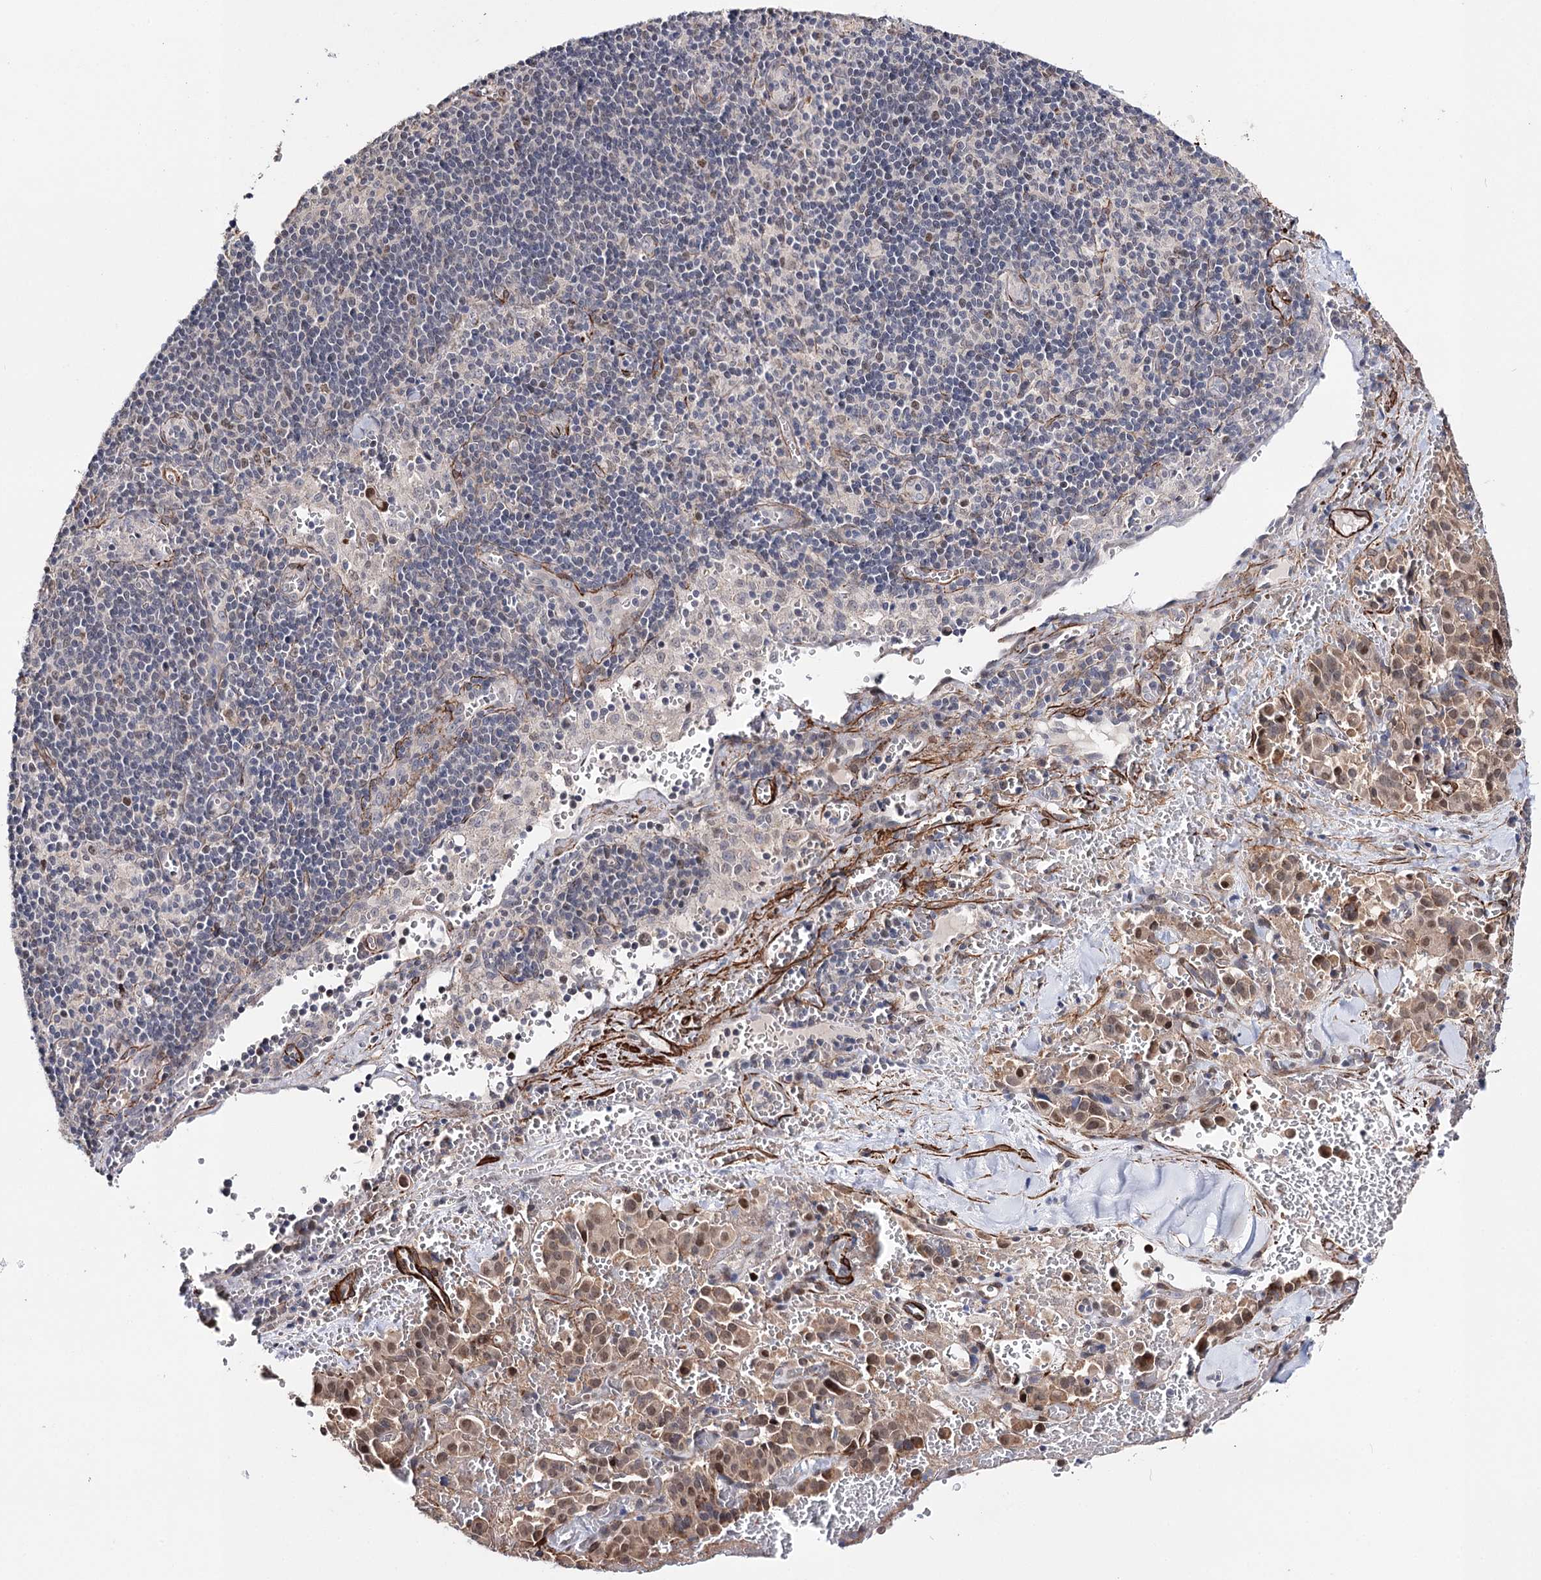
{"staining": {"intensity": "moderate", "quantity": ">75%", "location": "cytoplasmic/membranous,nuclear"}, "tissue": "pancreatic cancer", "cell_type": "Tumor cells", "image_type": "cancer", "snomed": [{"axis": "morphology", "description": "Adenocarcinoma, NOS"}, {"axis": "topography", "description": "Pancreas"}], "caption": "Adenocarcinoma (pancreatic) tissue exhibits moderate cytoplasmic/membranous and nuclear staining in about >75% of tumor cells Nuclei are stained in blue.", "gene": "CFAP46", "patient": {"sex": "male", "age": 65}}